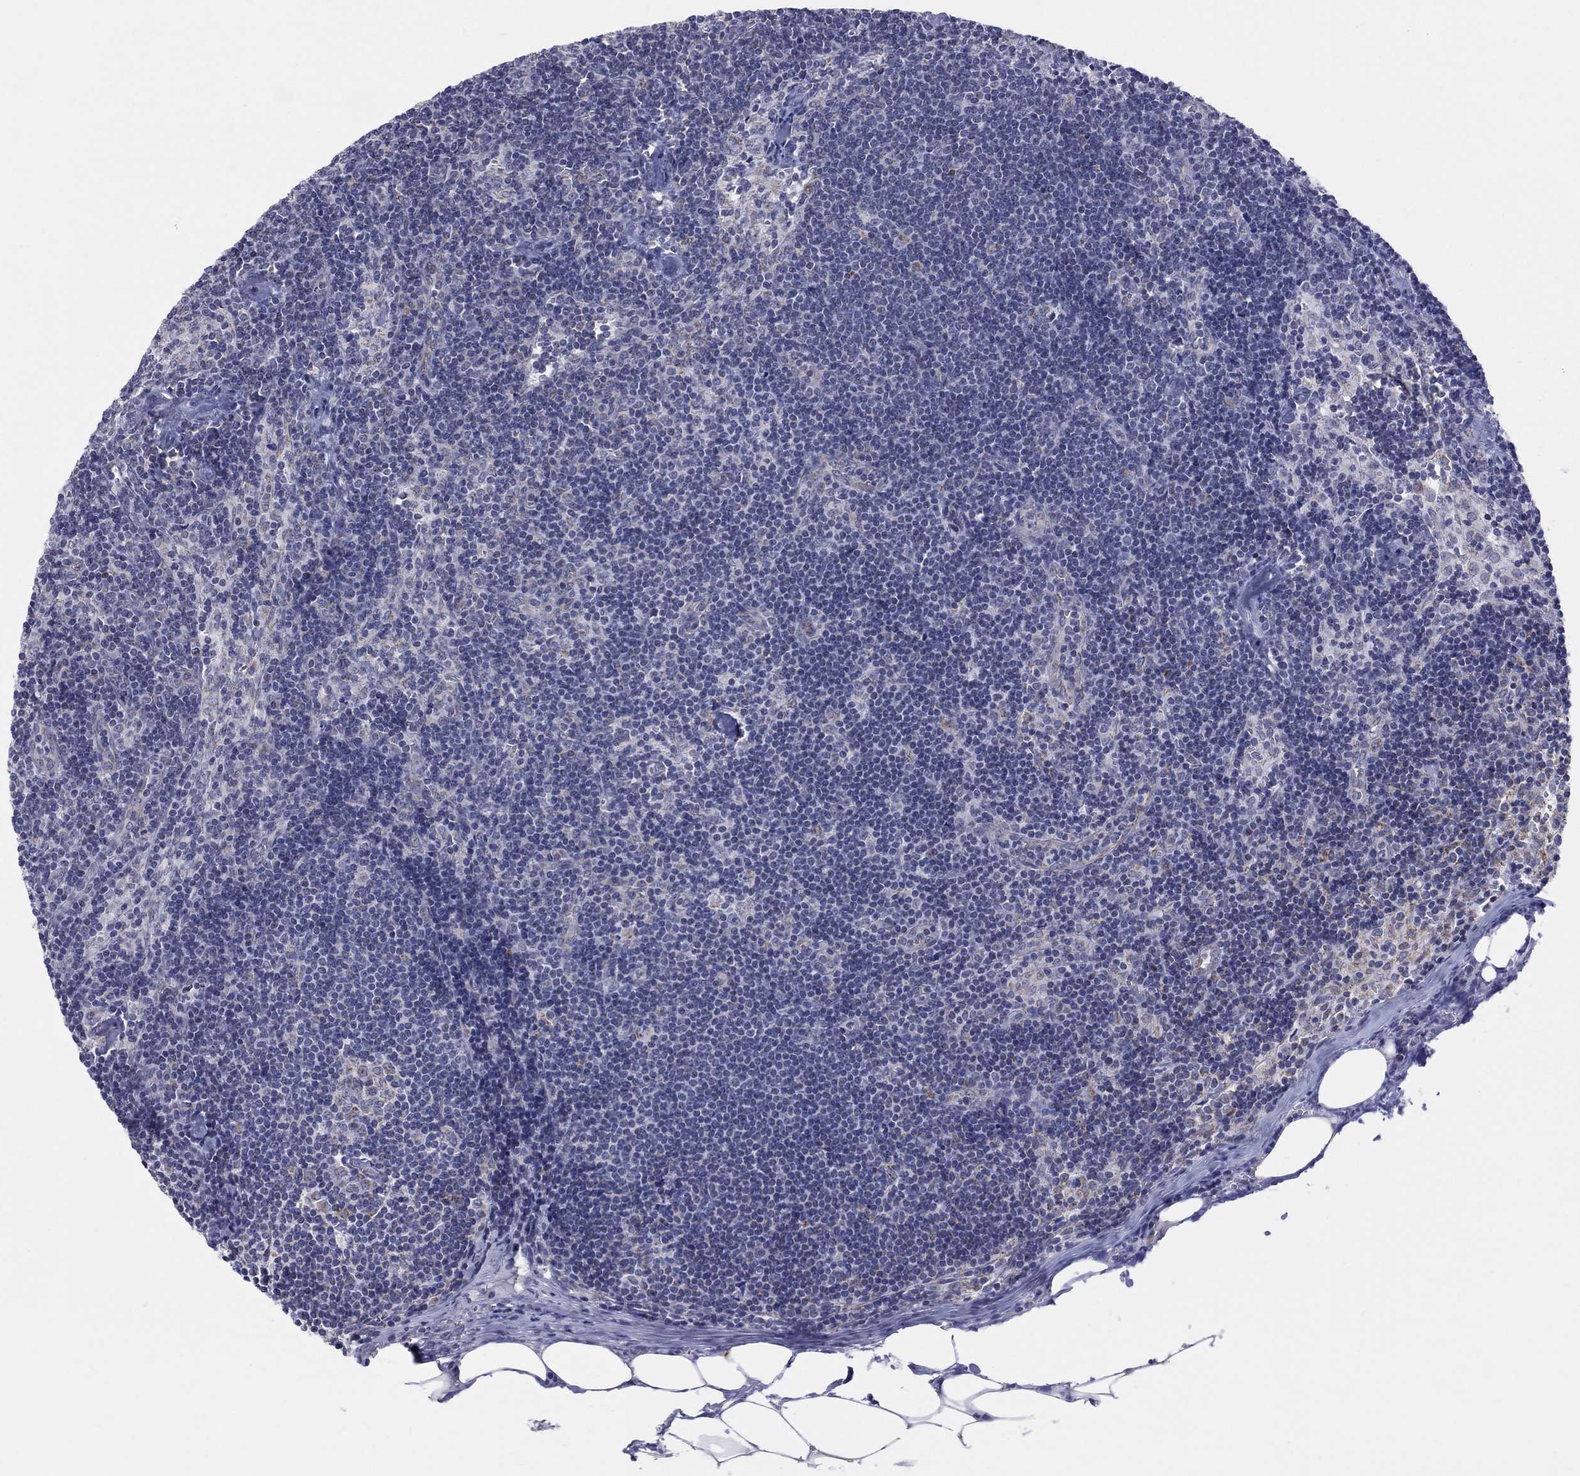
{"staining": {"intensity": "negative", "quantity": "none", "location": "none"}, "tissue": "lymph node", "cell_type": "Germinal center cells", "image_type": "normal", "snomed": [{"axis": "morphology", "description": "Normal tissue, NOS"}, {"axis": "topography", "description": "Lymph node"}], "caption": "High power microscopy photomicrograph of an immunohistochemistry micrograph of normal lymph node, revealing no significant expression in germinal center cells.", "gene": "KISS1R", "patient": {"sex": "female", "age": 51}}